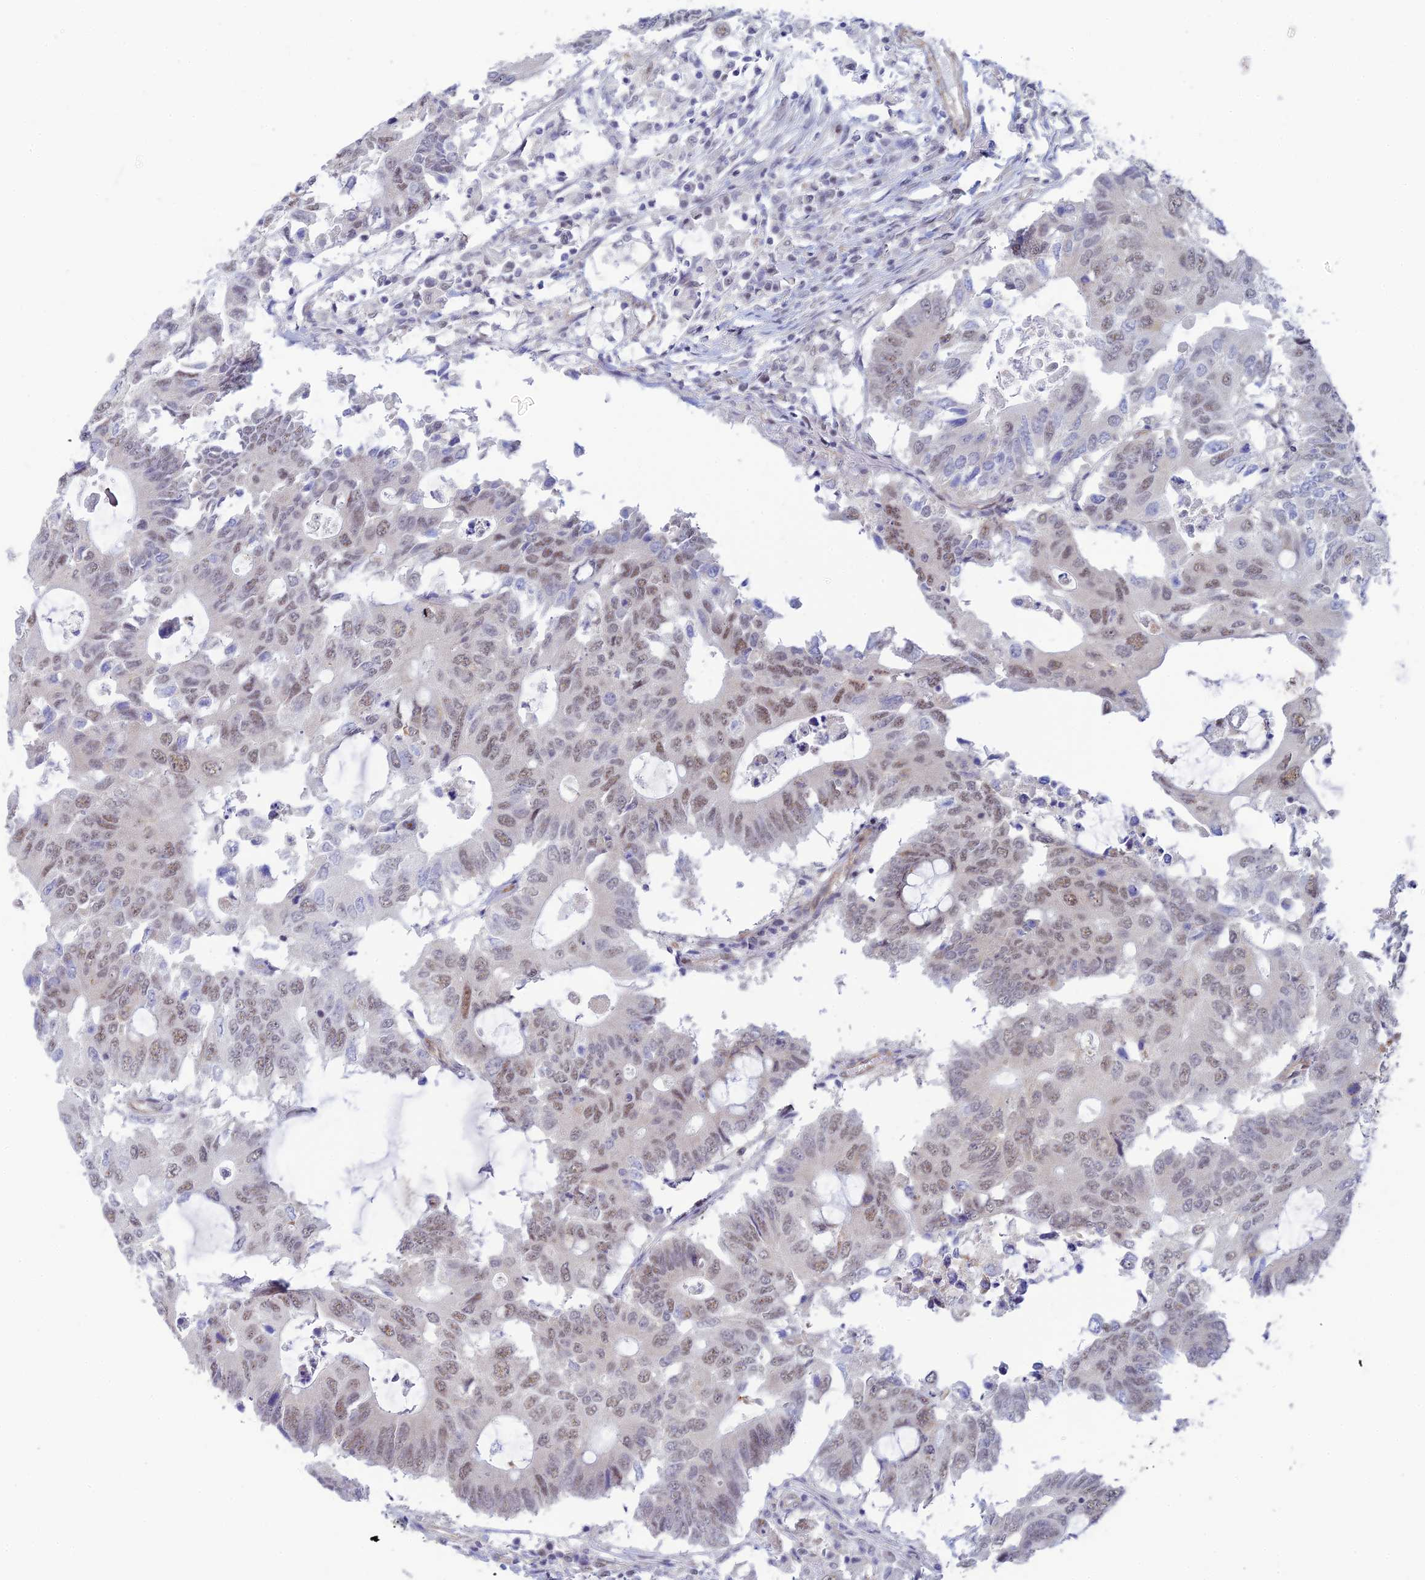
{"staining": {"intensity": "weak", "quantity": "25%-75%", "location": "nuclear"}, "tissue": "colorectal cancer", "cell_type": "Tumor cells", "image_type": "cancer", "snomed": [{"axis": "morphology", "description": "Adenocarcinoma, NOS"}, {"axis": "topography", "description": "Colon"}], "caption": "Weak nuclear staining for a protein is appreciated in about 25%-75% of tumor cells of colorectal cancer using immunohistochemistry (IHC).", "gene": "CFAP92", "patient": {"sex": "male", "age": 71}}